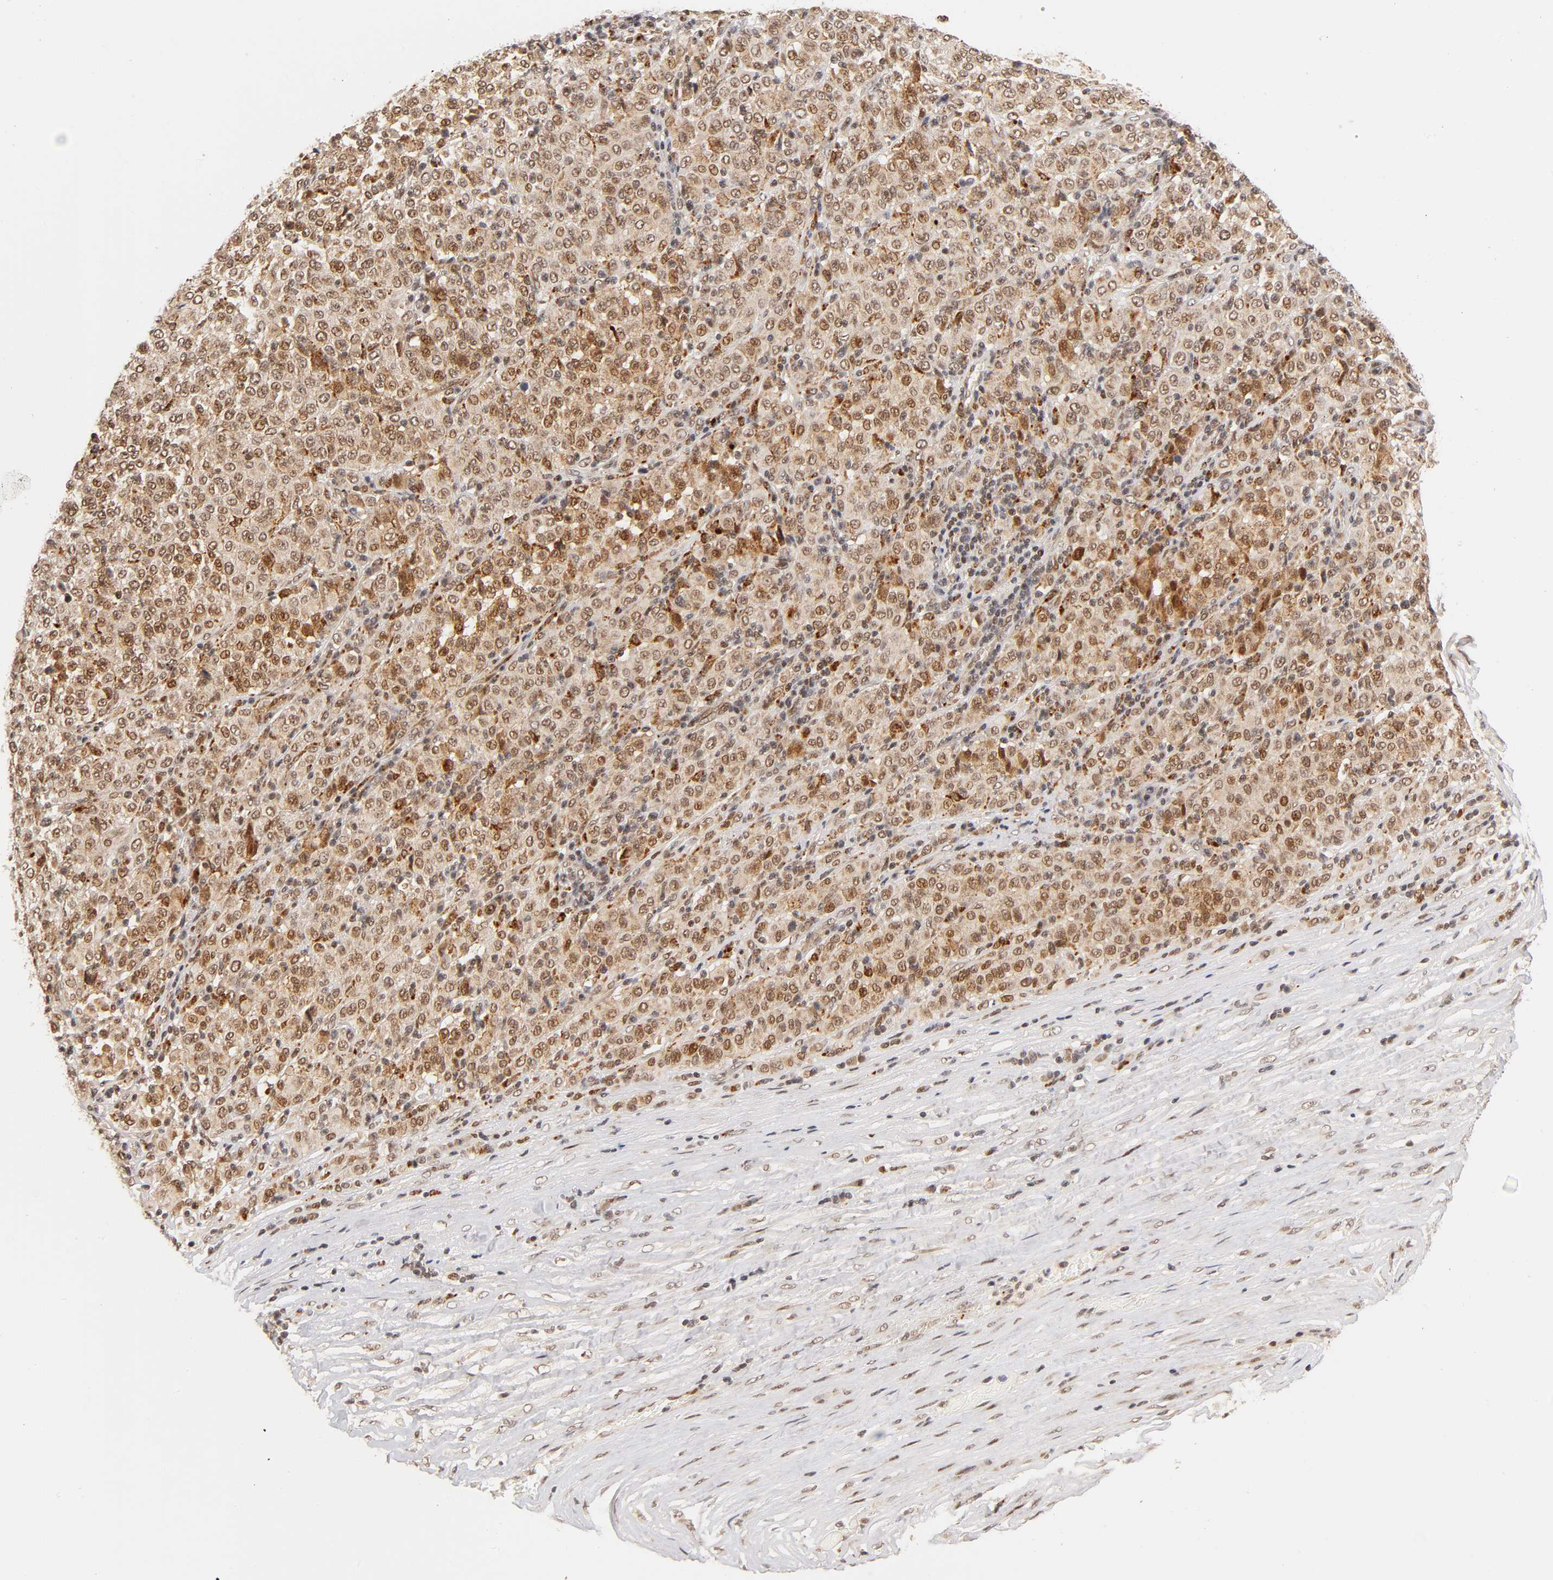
{"staining": {"intensity": "moderate", "quantity": ">75%", "location": "cytoplasmic/membranous,nuclear"}, "tissue": "melanoma", "cell_type": "Tumor cells", "image_type": "cancer", "snomed": [{"axis": "morphology", "description": "Malignant melanoma, Metastatic site"}, {"axis": "topography", "description": "Pancreas"}], "caption": "Immunohistochemistry (IHC) photomicrograph of neoplastic tissue: malignant melanoma (metastatic site) stained using immunohistochemistry displays medium levels of moderate protein expression localized specifically in the cytoplasmic/membranous and nuclear of tumor cells, appearing as a cytoplasmic/membranous and nuclear brown color.", "gene": "TAF10", "patient": {"sex": "female", "age": 30}}